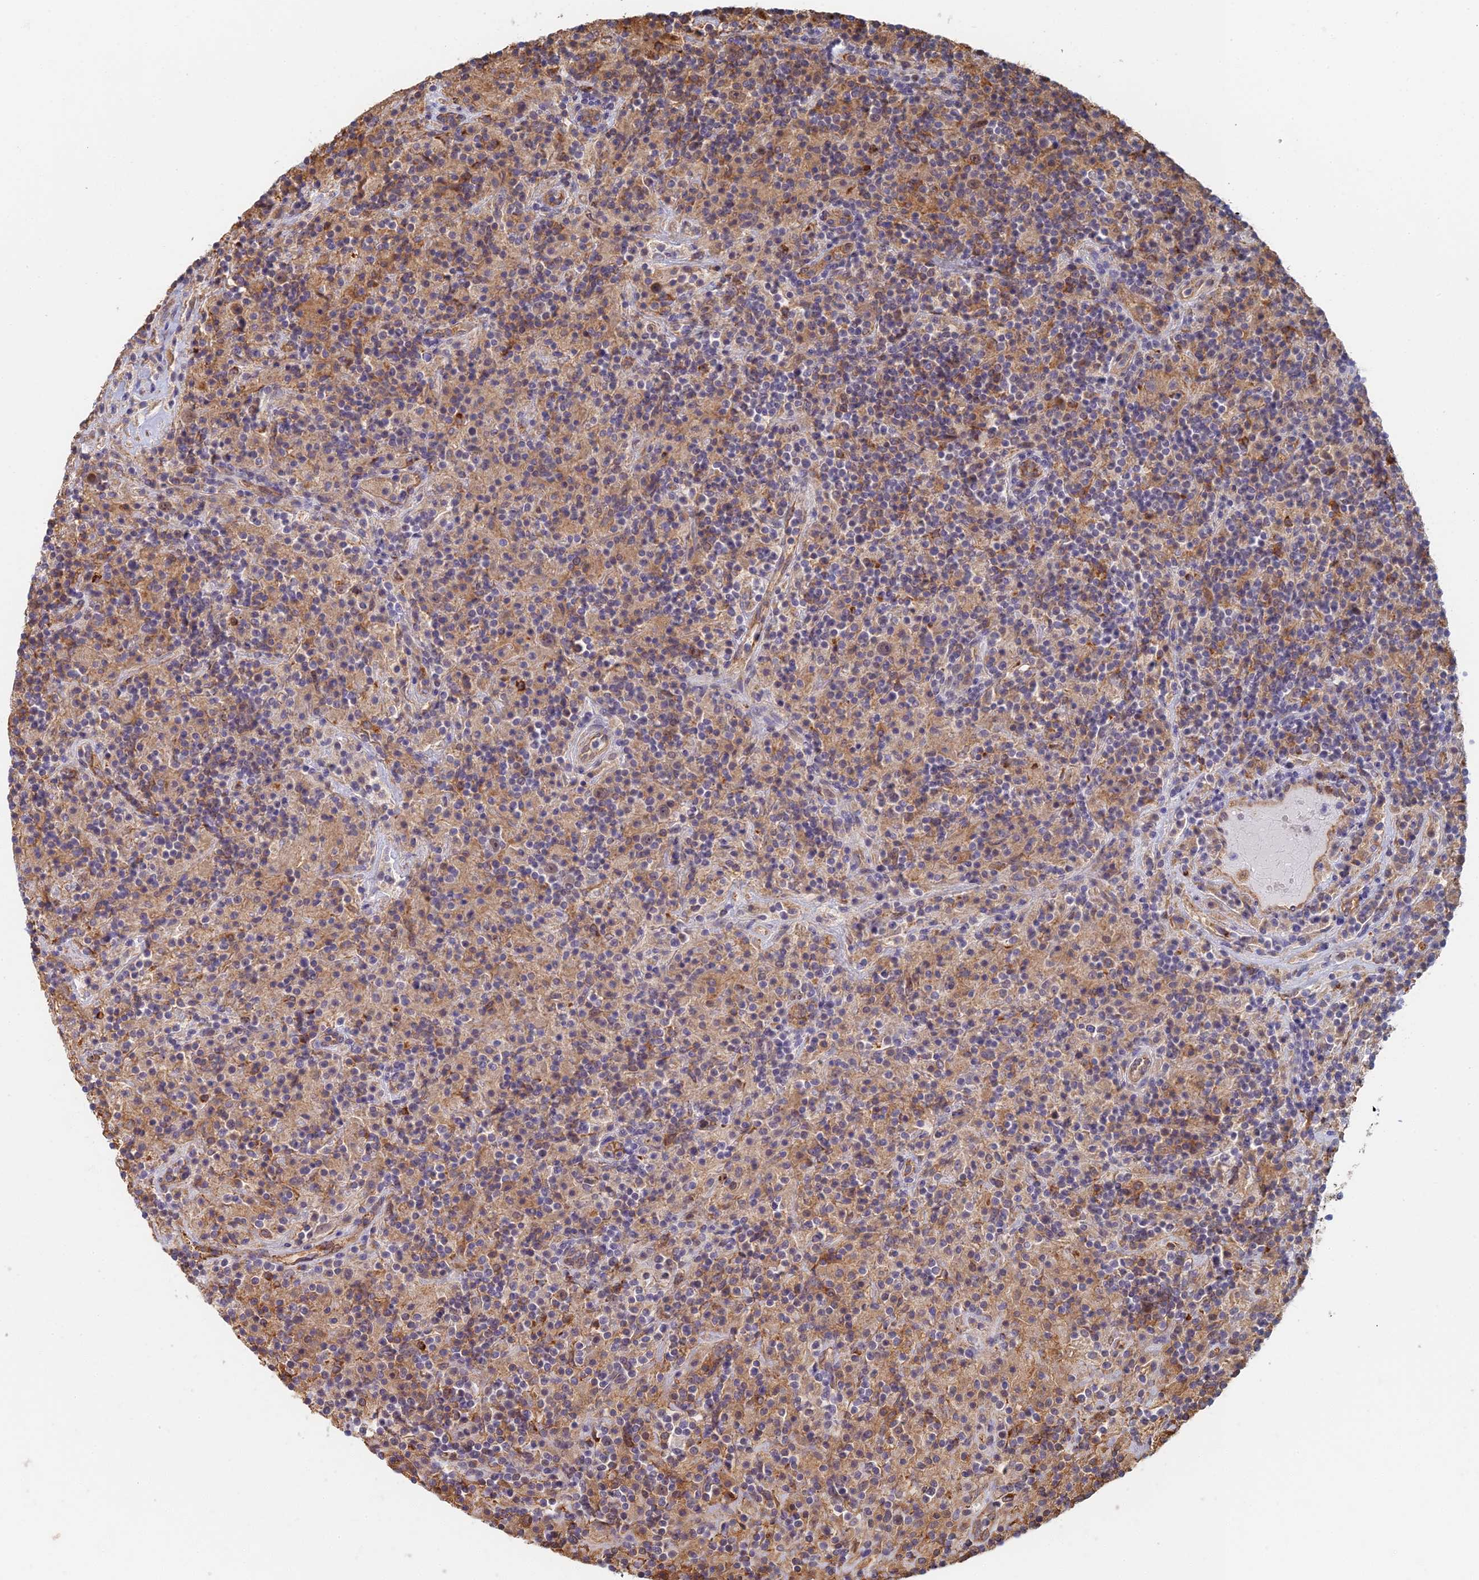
{"staining": {"intensity": "moderate", "quantity": ">75%", "location": "cytoplasmic/membranous,nuclear"}, "tissue": "lymphoma", "cell_type": "Tumor cells", "image_type": "cancer", "snomed": [{"axis": "morphology", "description": "Hodgkin's disease, NOS"}, {"axis": "topography", "description": "Lymph node"}], "caption": "Tumor cells demonstrate medium levels of moderate cytoplasmic/membranous and nuclear expression in approximately >75% of cells in lymphoma.", "gene": "GPATCH1", "patient": {"sex": "male", "age": 70}}